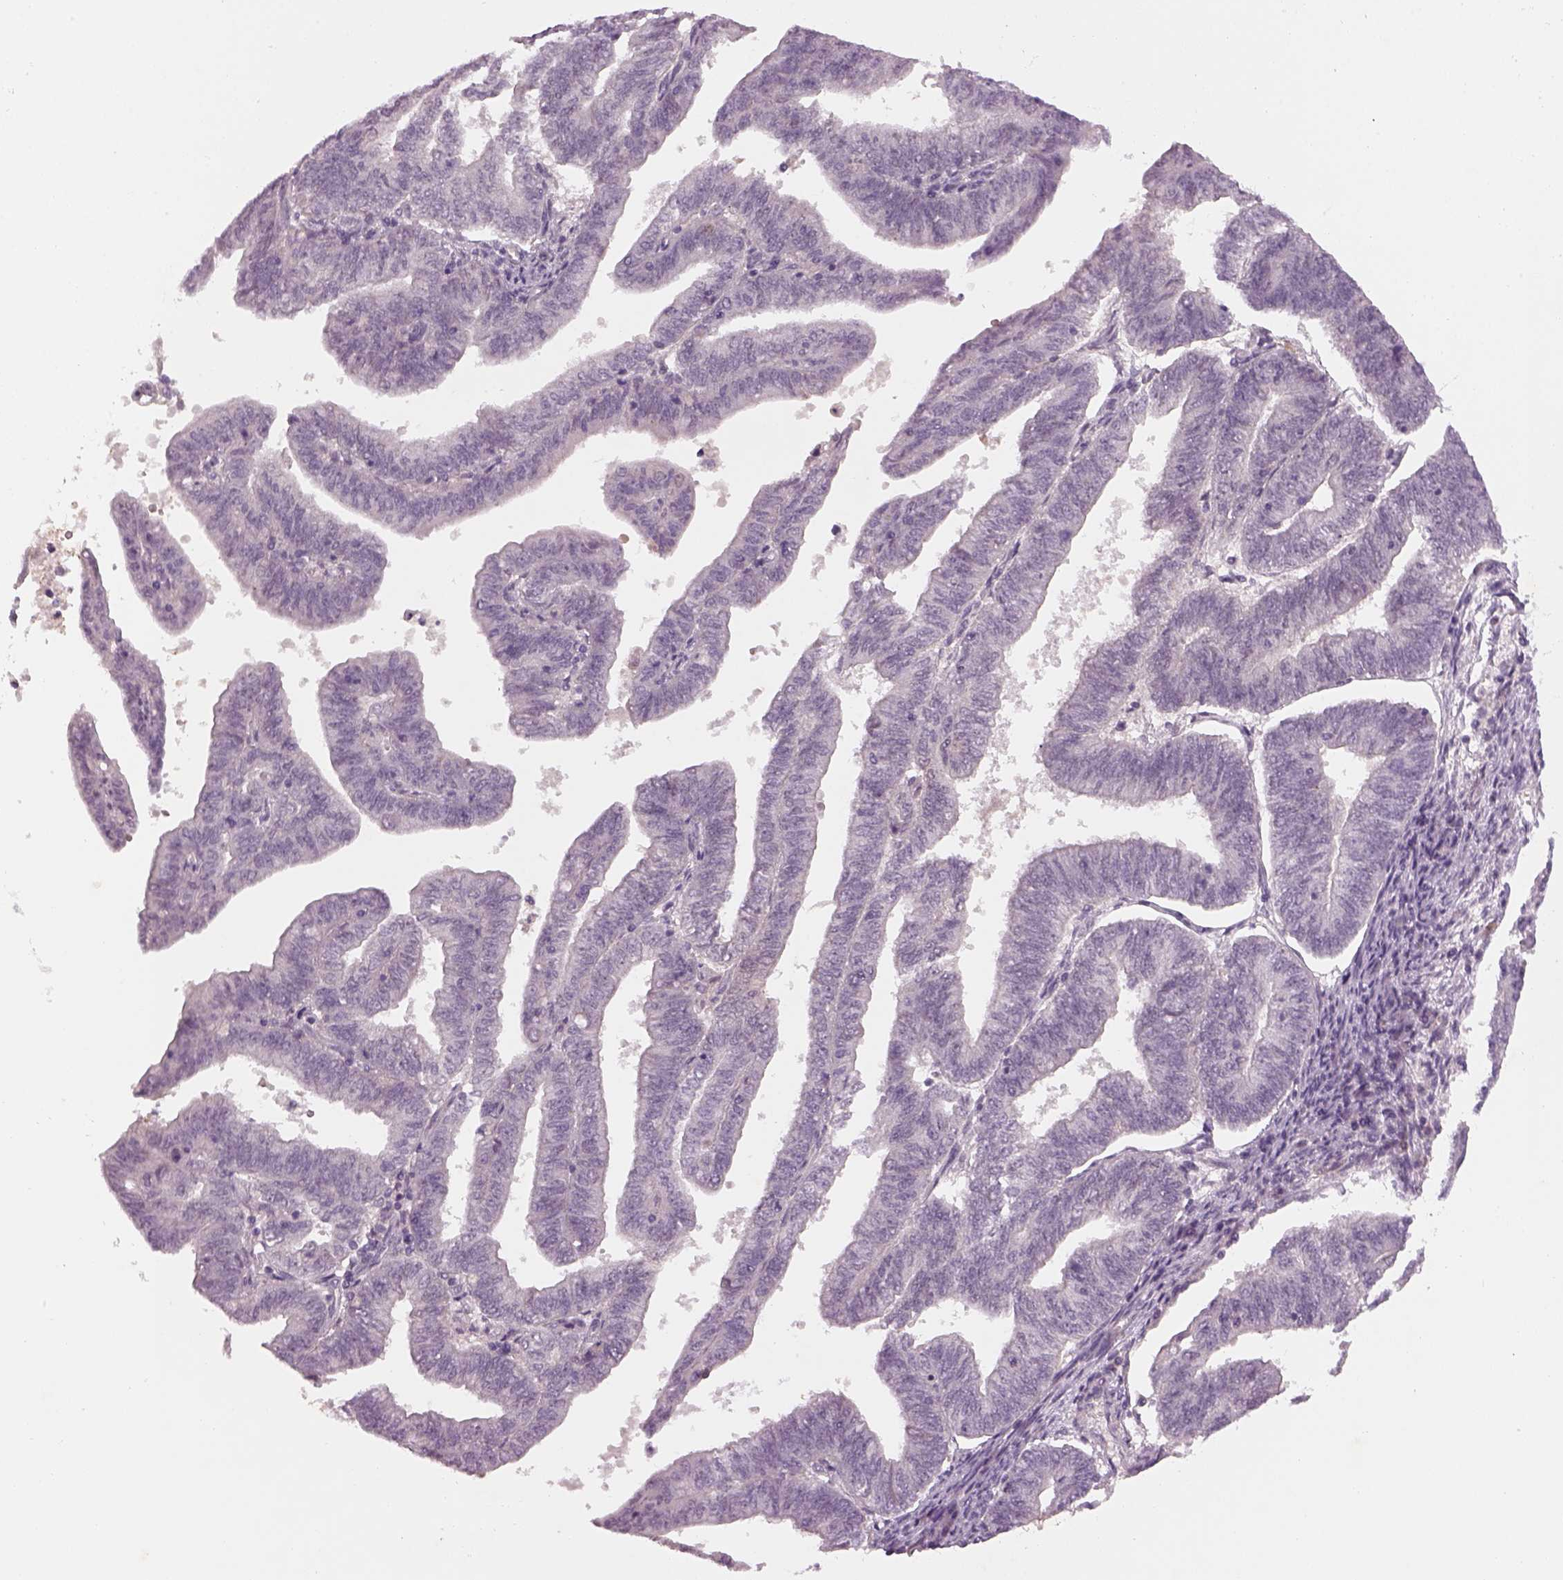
{"staining": {"intensity": "negative", "quantity": "none", "location": "none"}, "tissue": "endometrial cancer", "cell_type": "Tumor cells", "image_type": "cancer", "snomed": [{"axis": "morphology", "description": "Adenocarcinoma, NOS"}, {"axis": "topography", "description": "Endometrium"}], "caption": "A photomicrograph of human endometrial cancer (adenocarcinoma) is negative for staining in tumor cells.", "gene": "GDNF", "patient": {"sex": "female", "age": 82}}